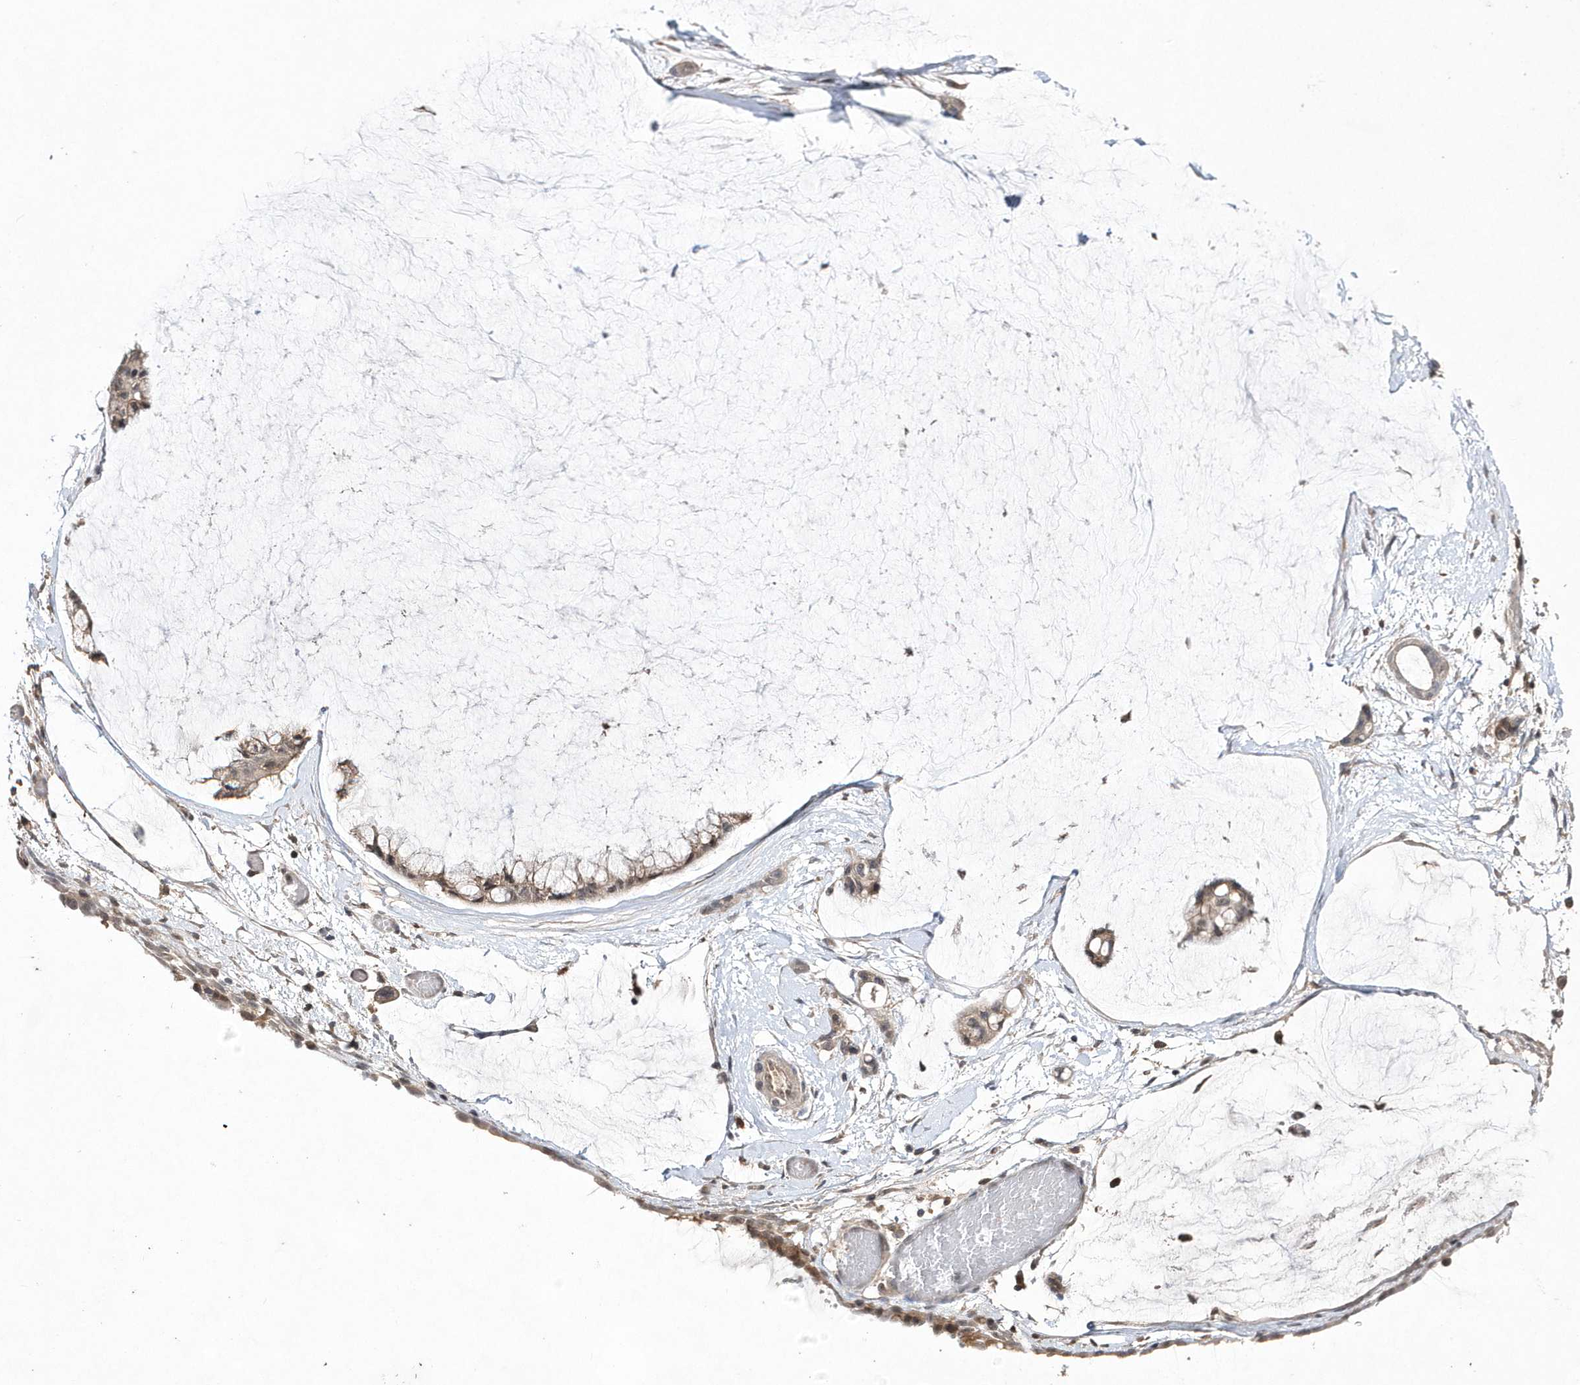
{"staining": {"intensity": "weak", "quantity": ">75%", "location": "cytoplasmic/membranous,nuclear"}, "tissue": "ovarian cancer", "cell_type": "Tumor cells", "image_type": "cancer", "snomed": [{"axis": "morphology", "description": "Cystadenocarcinoma, mucinous, NOS"}, {"axis": "topography", "description": "Ovary"}], "caption": "An image showing weak cytoplasmic/membranous and nuclear staining in approximately >75% of tumor cells in ovarian cancer, as visualized by brown immunohistochemical staining.", "gene": "TMEM132B", "patient": {"sex": "female", "age": 39}}